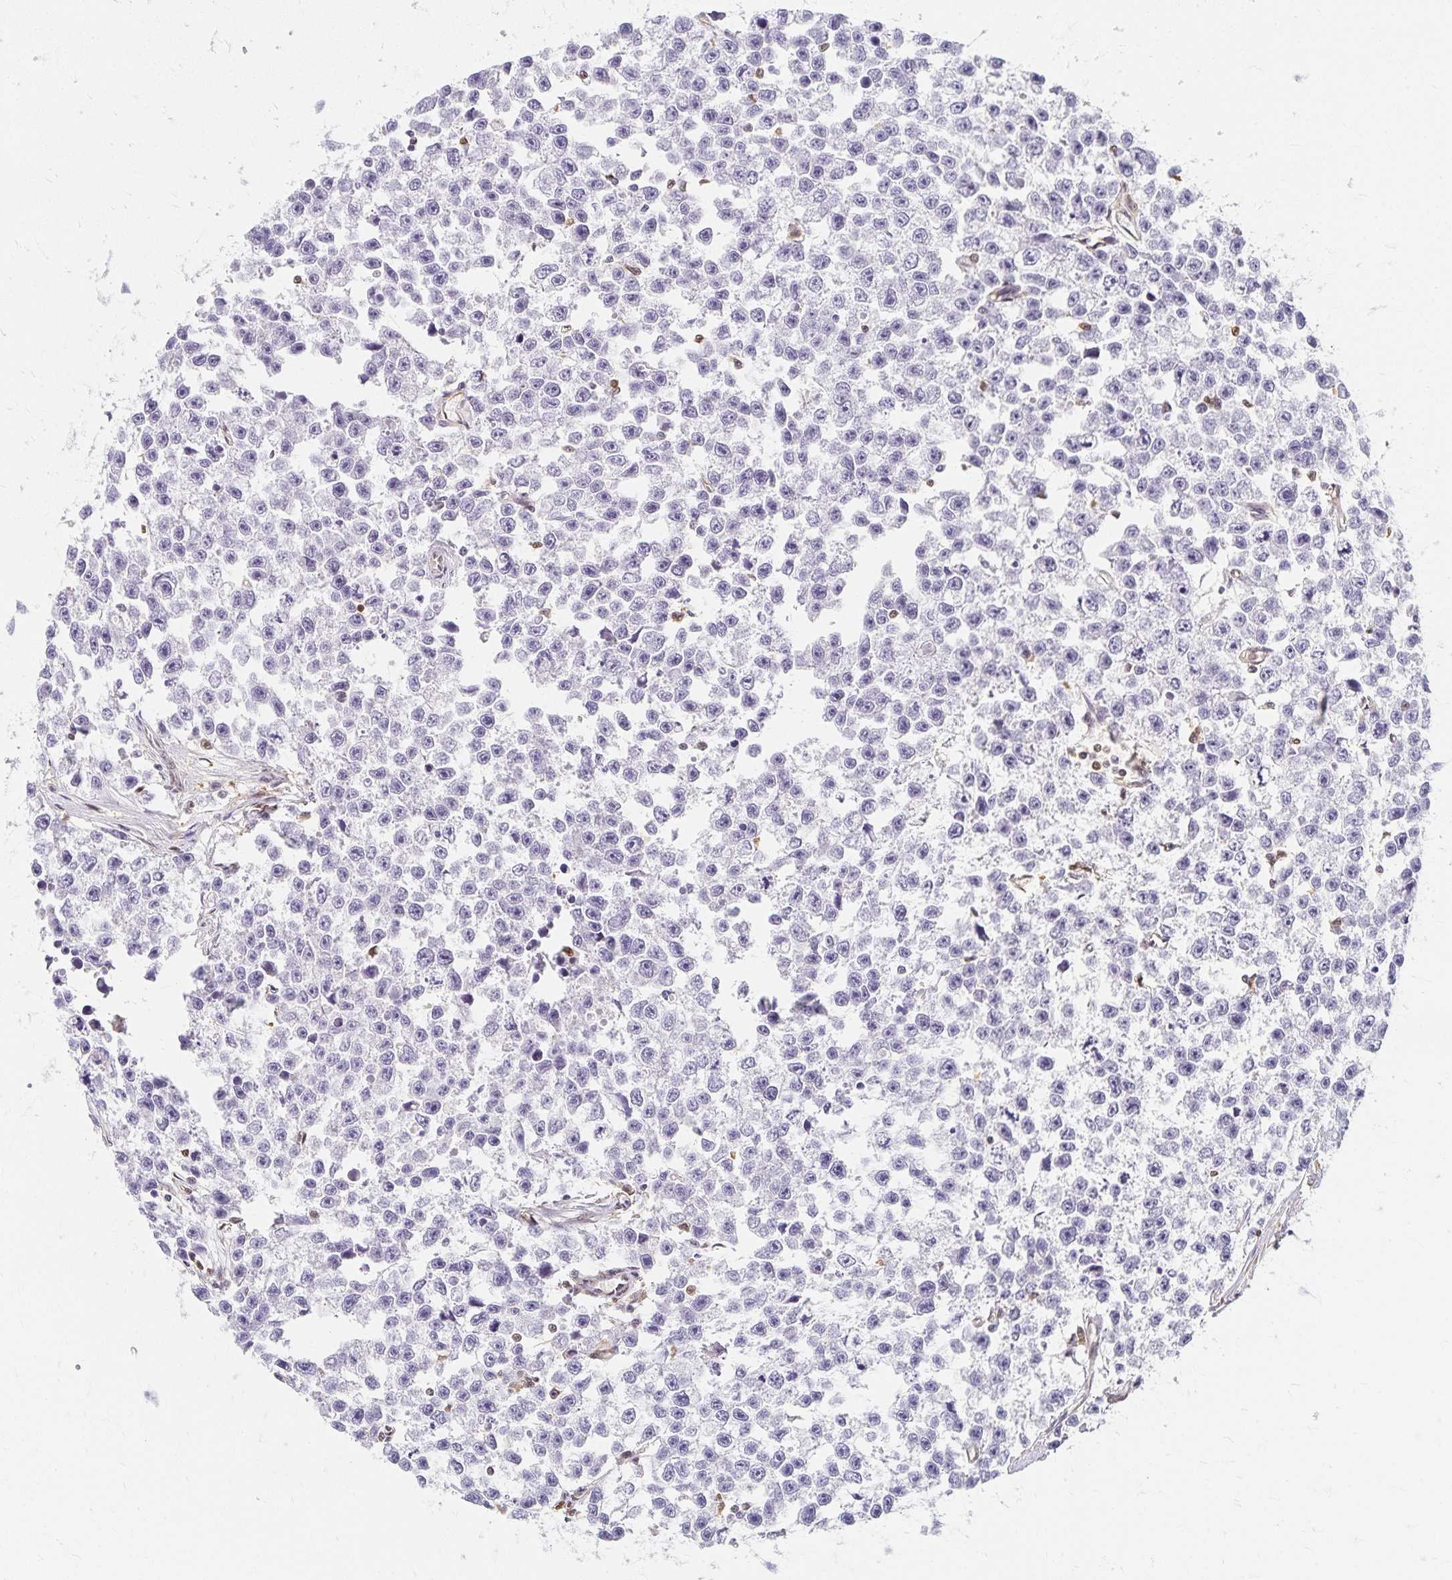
{"staining": {"intensity": "negative", "quantity": "none", "location": "none"}, "tissue": "testis cancer", "cell_type": "Tumor cells", "image_type": "cancer", "snomed": [{"axis": "morphology", "description": "Seminoma, NOS"}, {"axis": "topography", "description": "Testis"}], "caption": "Protein analysis of testis seminoma reveals no significant positivity in tumor cells.", "gene": "AZGP1", "patient": {"sex": "male", "age": 26}}